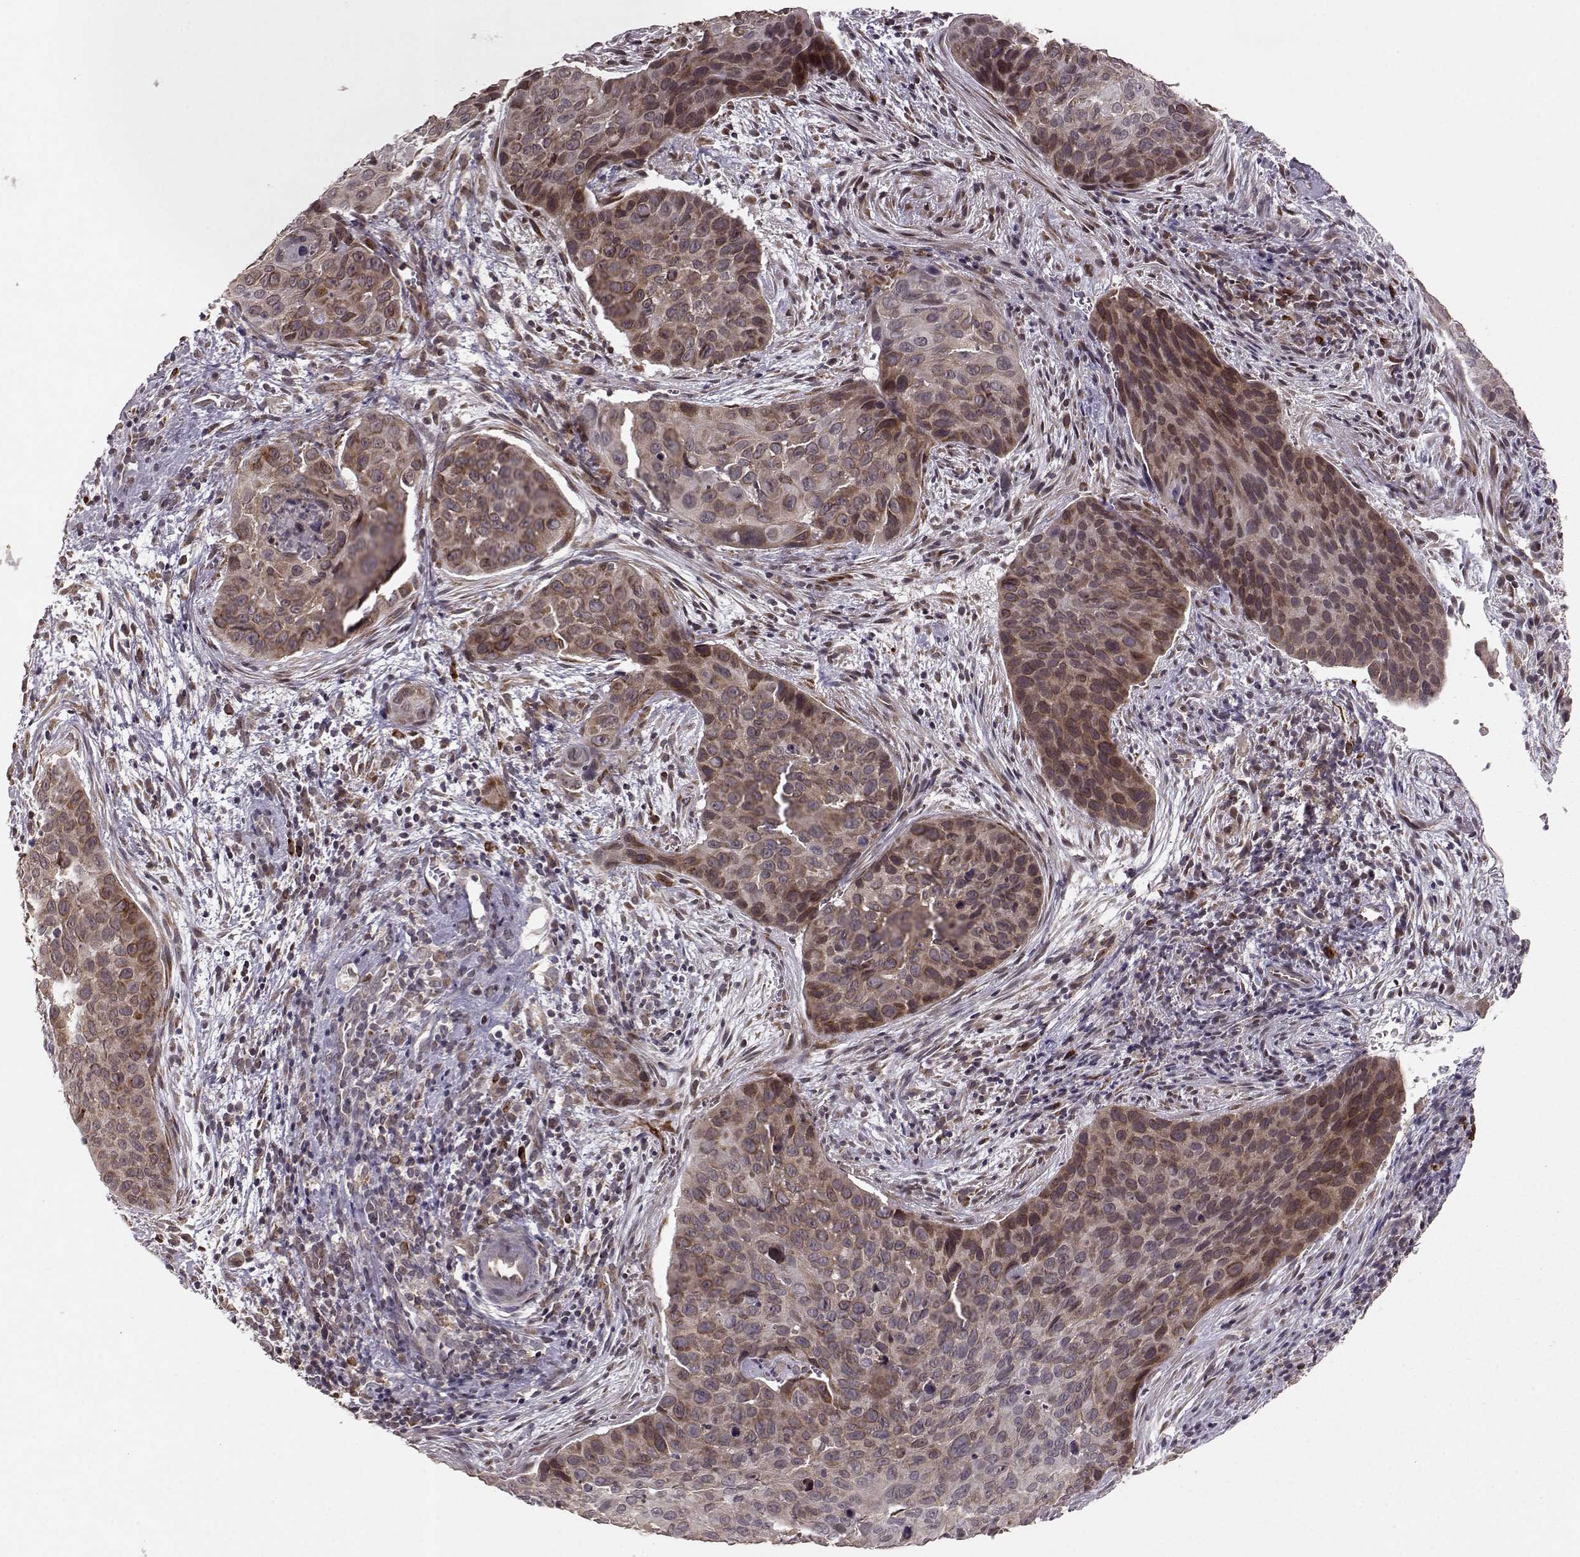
{"staining": {"intensity": "moderate", "quantity": ">75%", "location": "cytoplasmic/membranous"}, "tissue": "cervical cancer", "cell_type": "Tumor cells", "image_type": "cancer", "snomed": [{"axis": "morphology", "description": "Squamous cell carcinoma, NOS"}, {"axis": "topography", "description": "Cervix"}], "caption": "Tumor cells display medium levels of moderate cytoplasmic/membranous positivity in about >75% of cells in human squamous cell carcinoma (cervical). (DAB (3,3'-diaminobenzidine) = brown stain, brightfield microscopy at high magnification).", "gene": "ELOVL5", "patient": {"sex": "female", "age": 35}}